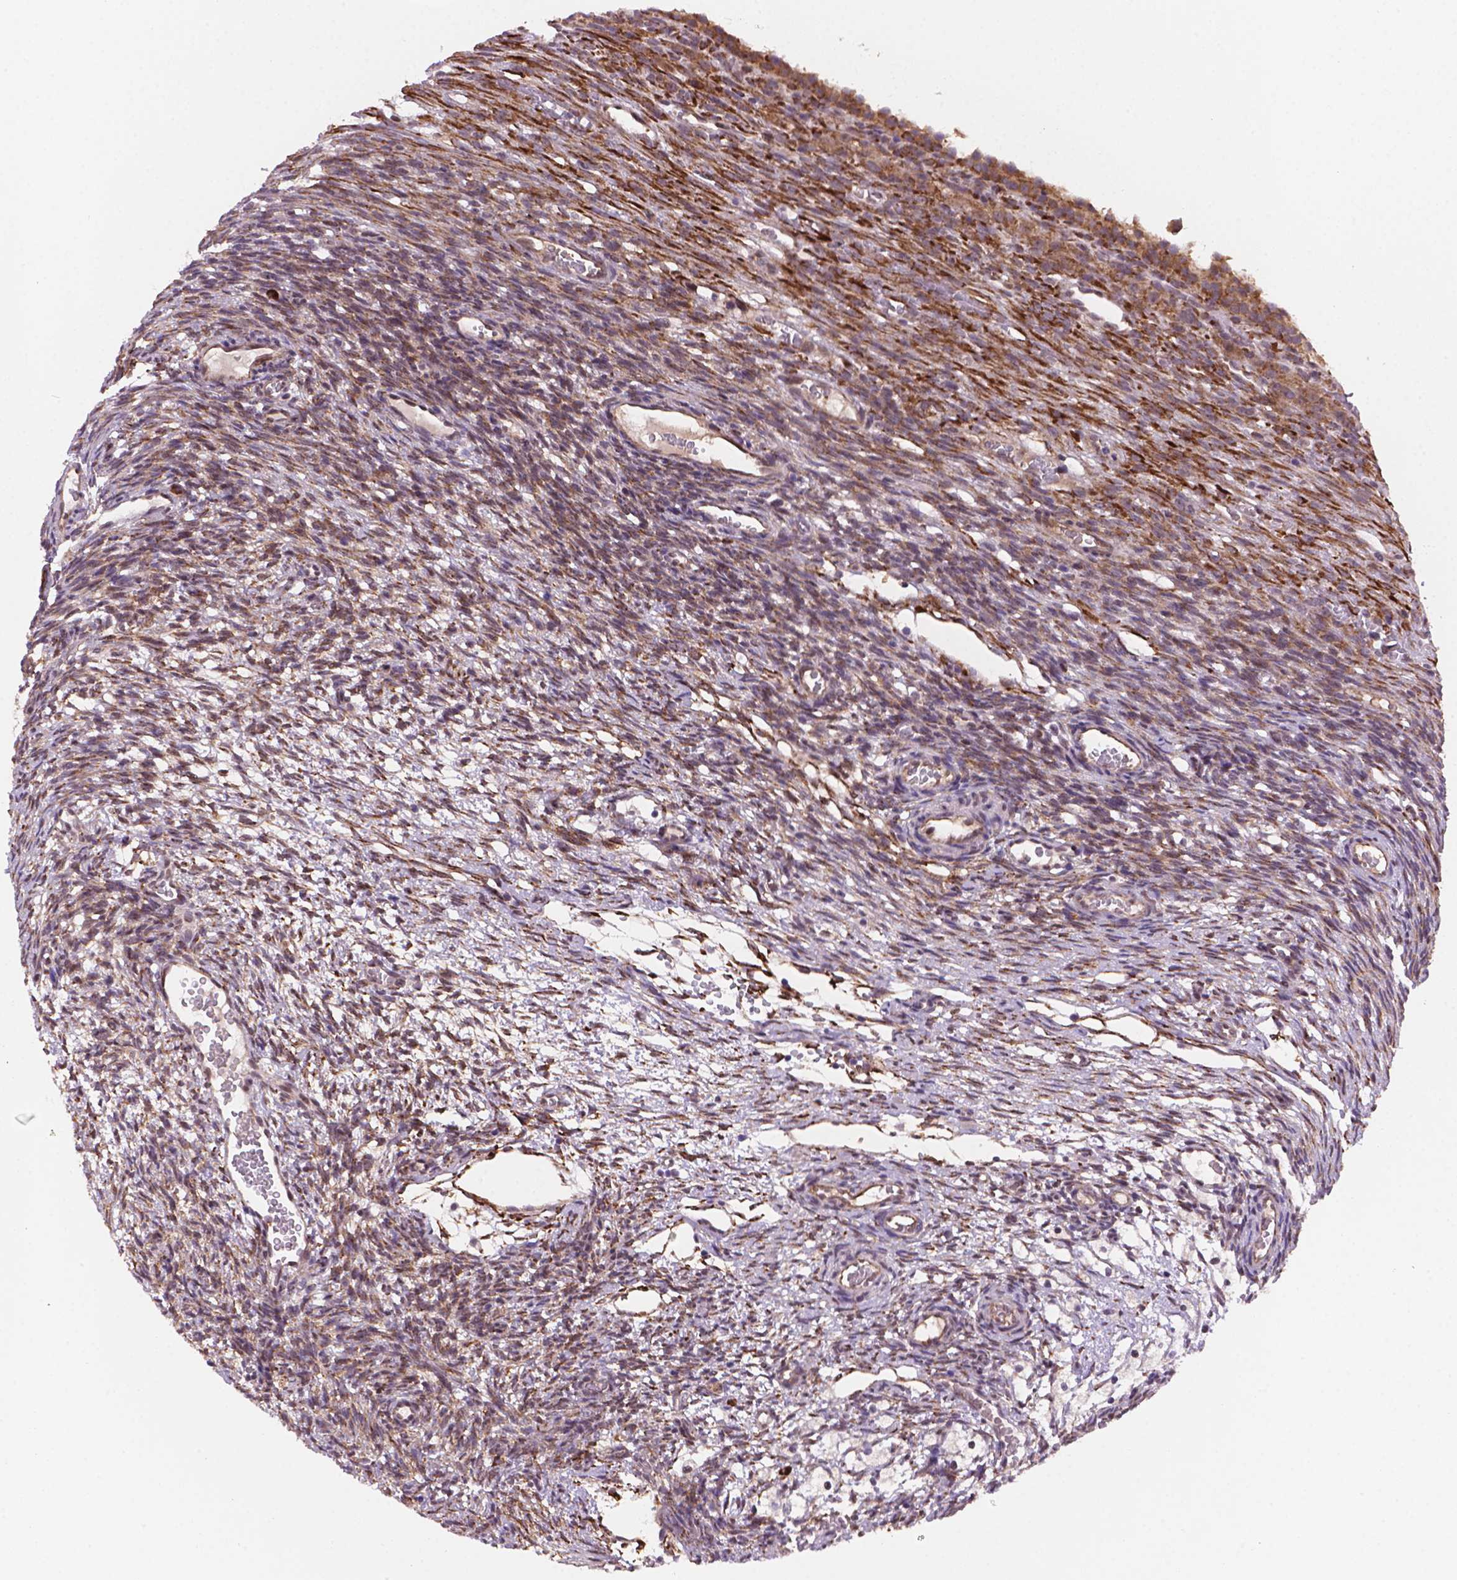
{"staining": {"intensity": "moderate", "quantity": "25%-75%", "location": "cytoplasmic/membranous"}, "tissue": "ovary", "cell_type": "Ovarian stroma cells", "image_type": "normal", "snomed": [{"axis": "morphology", "description": "Normal tissue, NOS"}, {"axis": "topography", "description": "Ovary"}], "caption": "This is a histology image of immunohistochemistry (IHC) staining of benign ovary, which shows moderate staining in the cytoplasmic/membranous of ovarian stroma cells.", "gene": "FNIP1", "patient": {"sex": "female", "age": 34}}